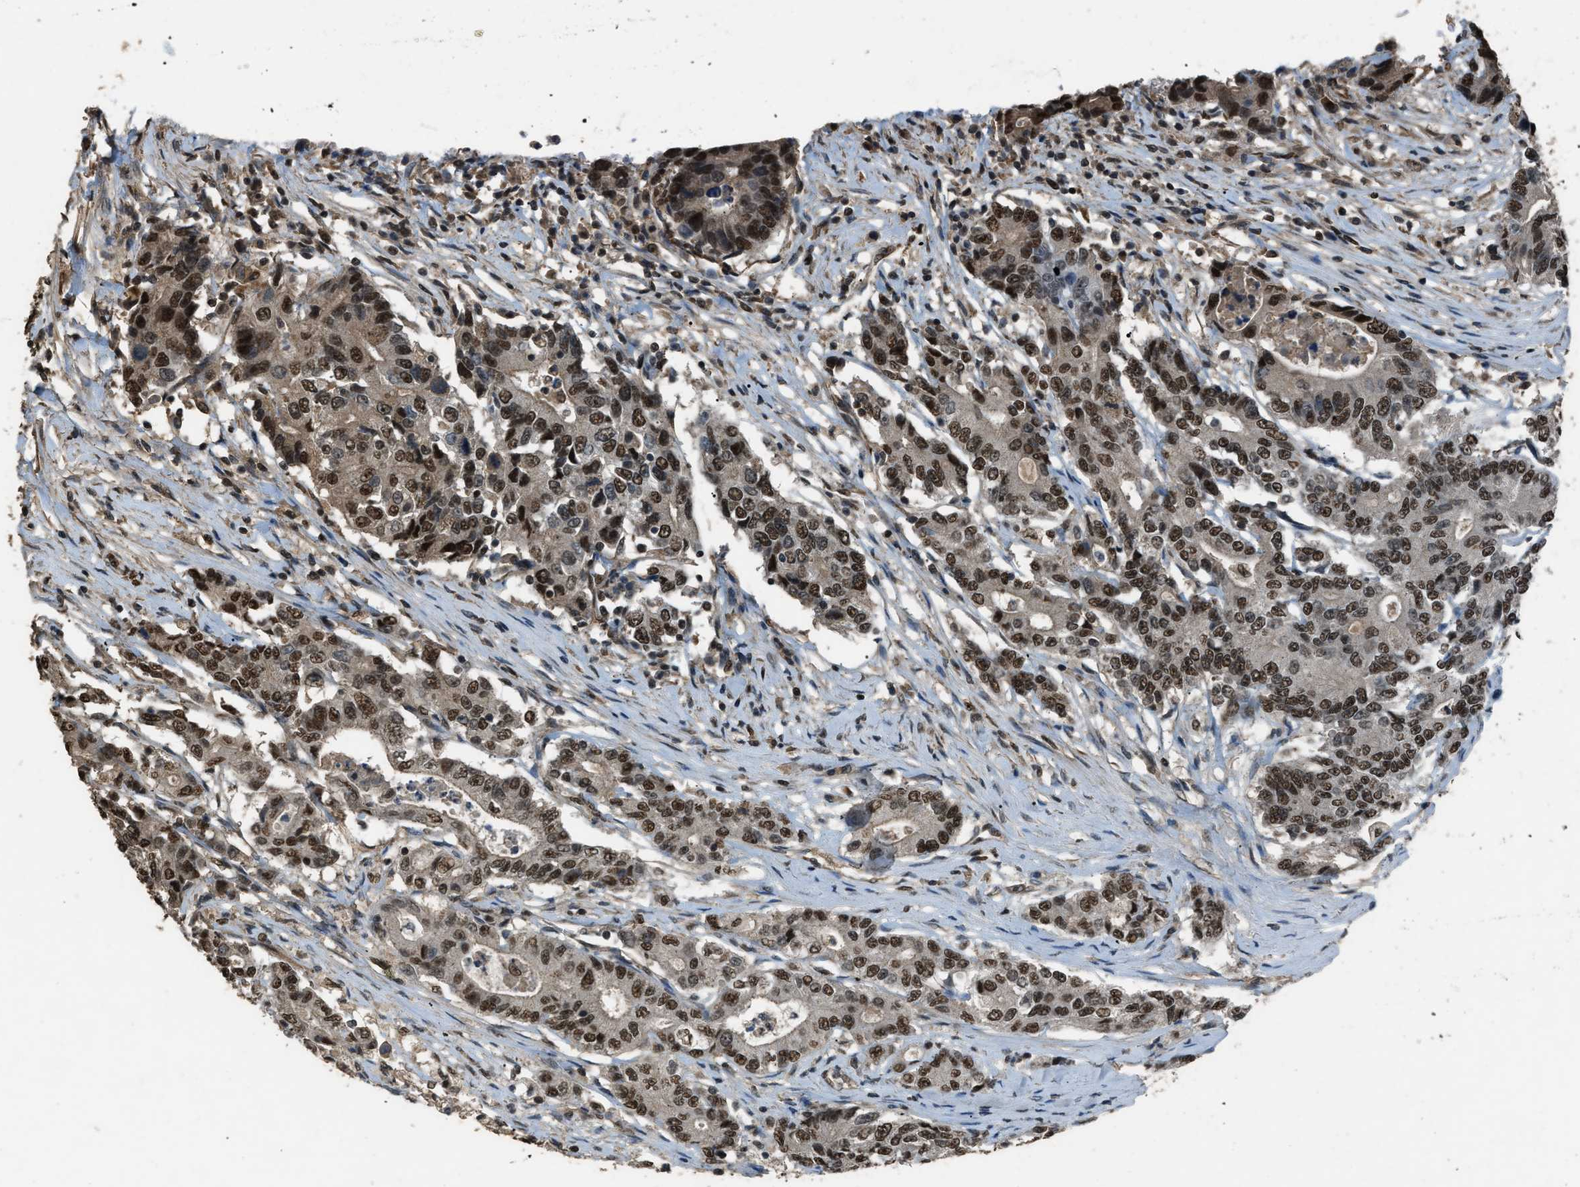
{"staining": {"intensity": "moderate", "quantity": ">75%", "location": "nuclear"}, "tissue": "colorectal cancer", "cell_type": "Tumor cells", "image_type": "cancer", "snomed": [{"axis": "morphology", "description": "Adenocarcinoma, NOS"}, {"axis": "topography", "description": "Colon"}], "caption": "Colorectal adenocarcinoma stained with DAB immunohistochemistry (IHC) exhibits medium levels of moderate nuclear positivity in about >75% of tumor cells.", "gene": "SERTAD2", "patient": {"sex": "female", "age": 77}}